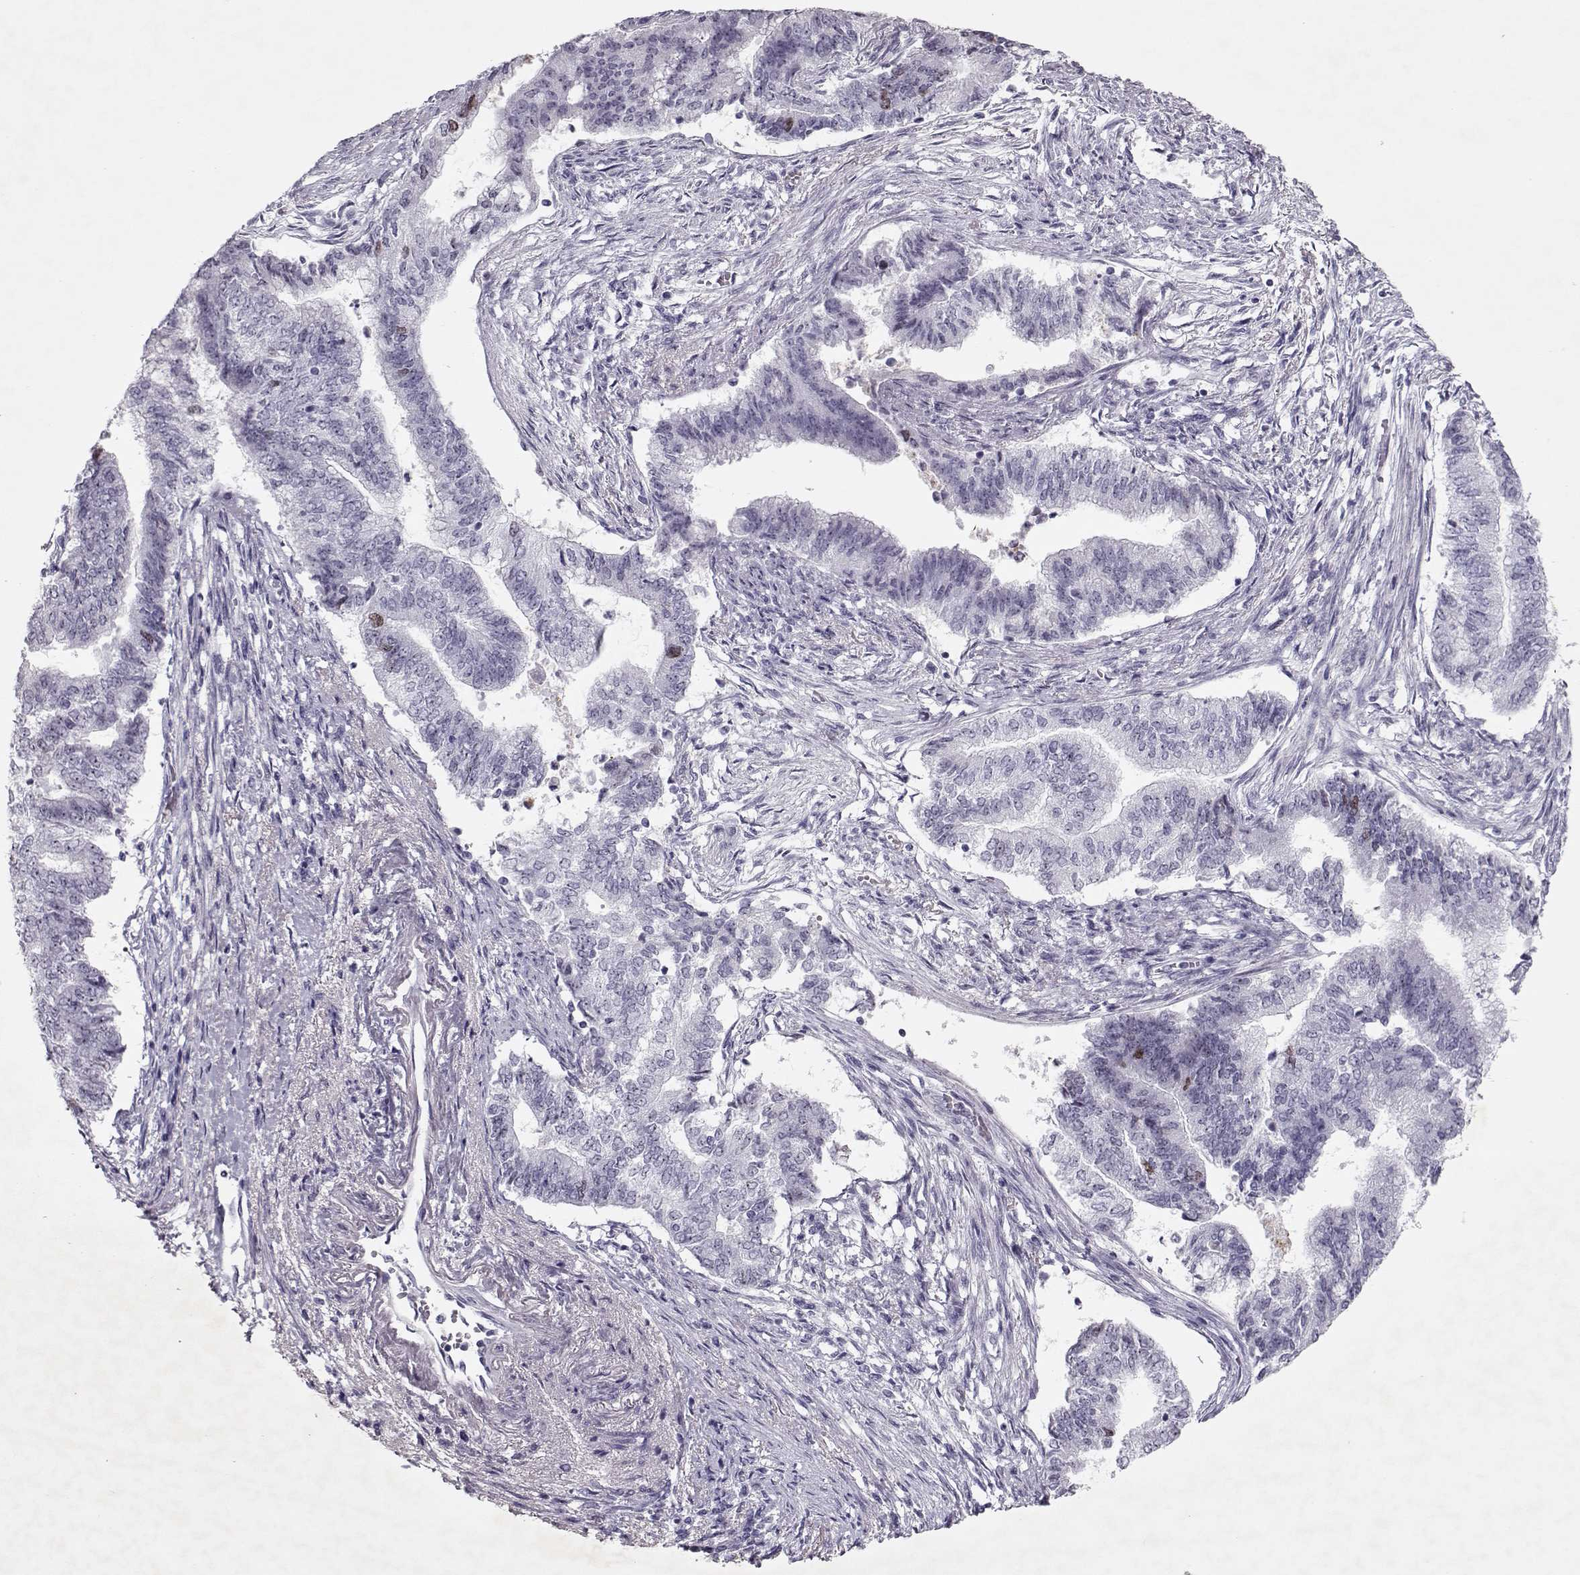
{"staining": {"intensity": "weak", "quantity": "<25%", "location": "nuclear"}, "tissue": "endometrial cancer", "cell_type": "Tumor cells", "image_type": "cancer", "snomed": [{"axis": "morphology", "description": "Adenocarcinoma, NOS"}, {"axis": "topography", "description": "Endometrium"}], "caption": "Endometrial cancer (adenocarcinoma) was stained to show a protein in brown. There is no significant staining in tumor cells.", "gene": "SGO1", "patient": {"sex": "female", "age": 65}}